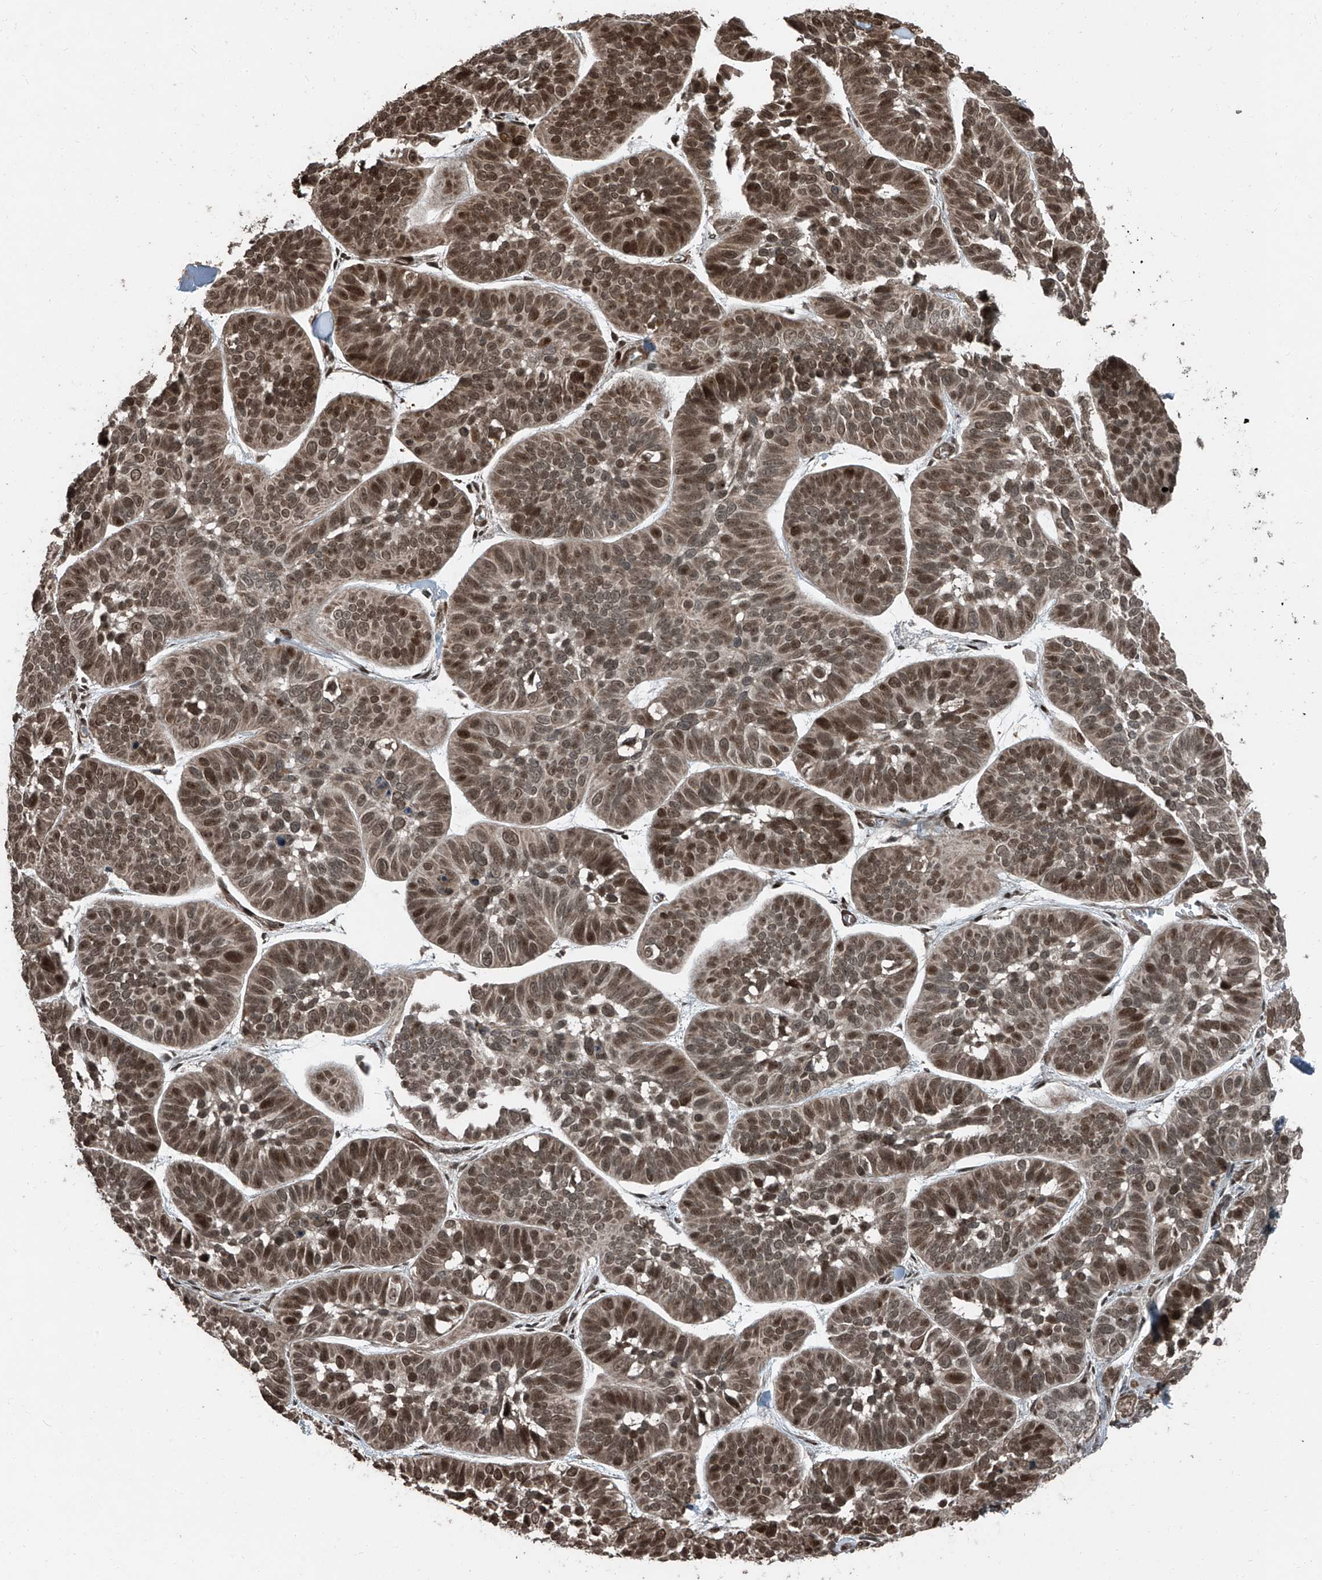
{"staining": {"intensity": "moderate", "quantity": ">75%", "location": "nuclear"}, "tissue": "skin cancer", "cell_type": "Tumor cells", "image_type": "cancer", "snomed": [{"axis": "morphology", "description": "Basal cell carcinoma"}, {"axis": "topography", "description": "Skin"}], "caption": "An immunohistochemistry image of neoplastic tissue is shown. Protein staining in brown shows moderate nuclear positivity in skin basal cell carcinoma within tumor cells.", "gene": "ZNF570", "patient": {"sex": "male", "age": 62}}